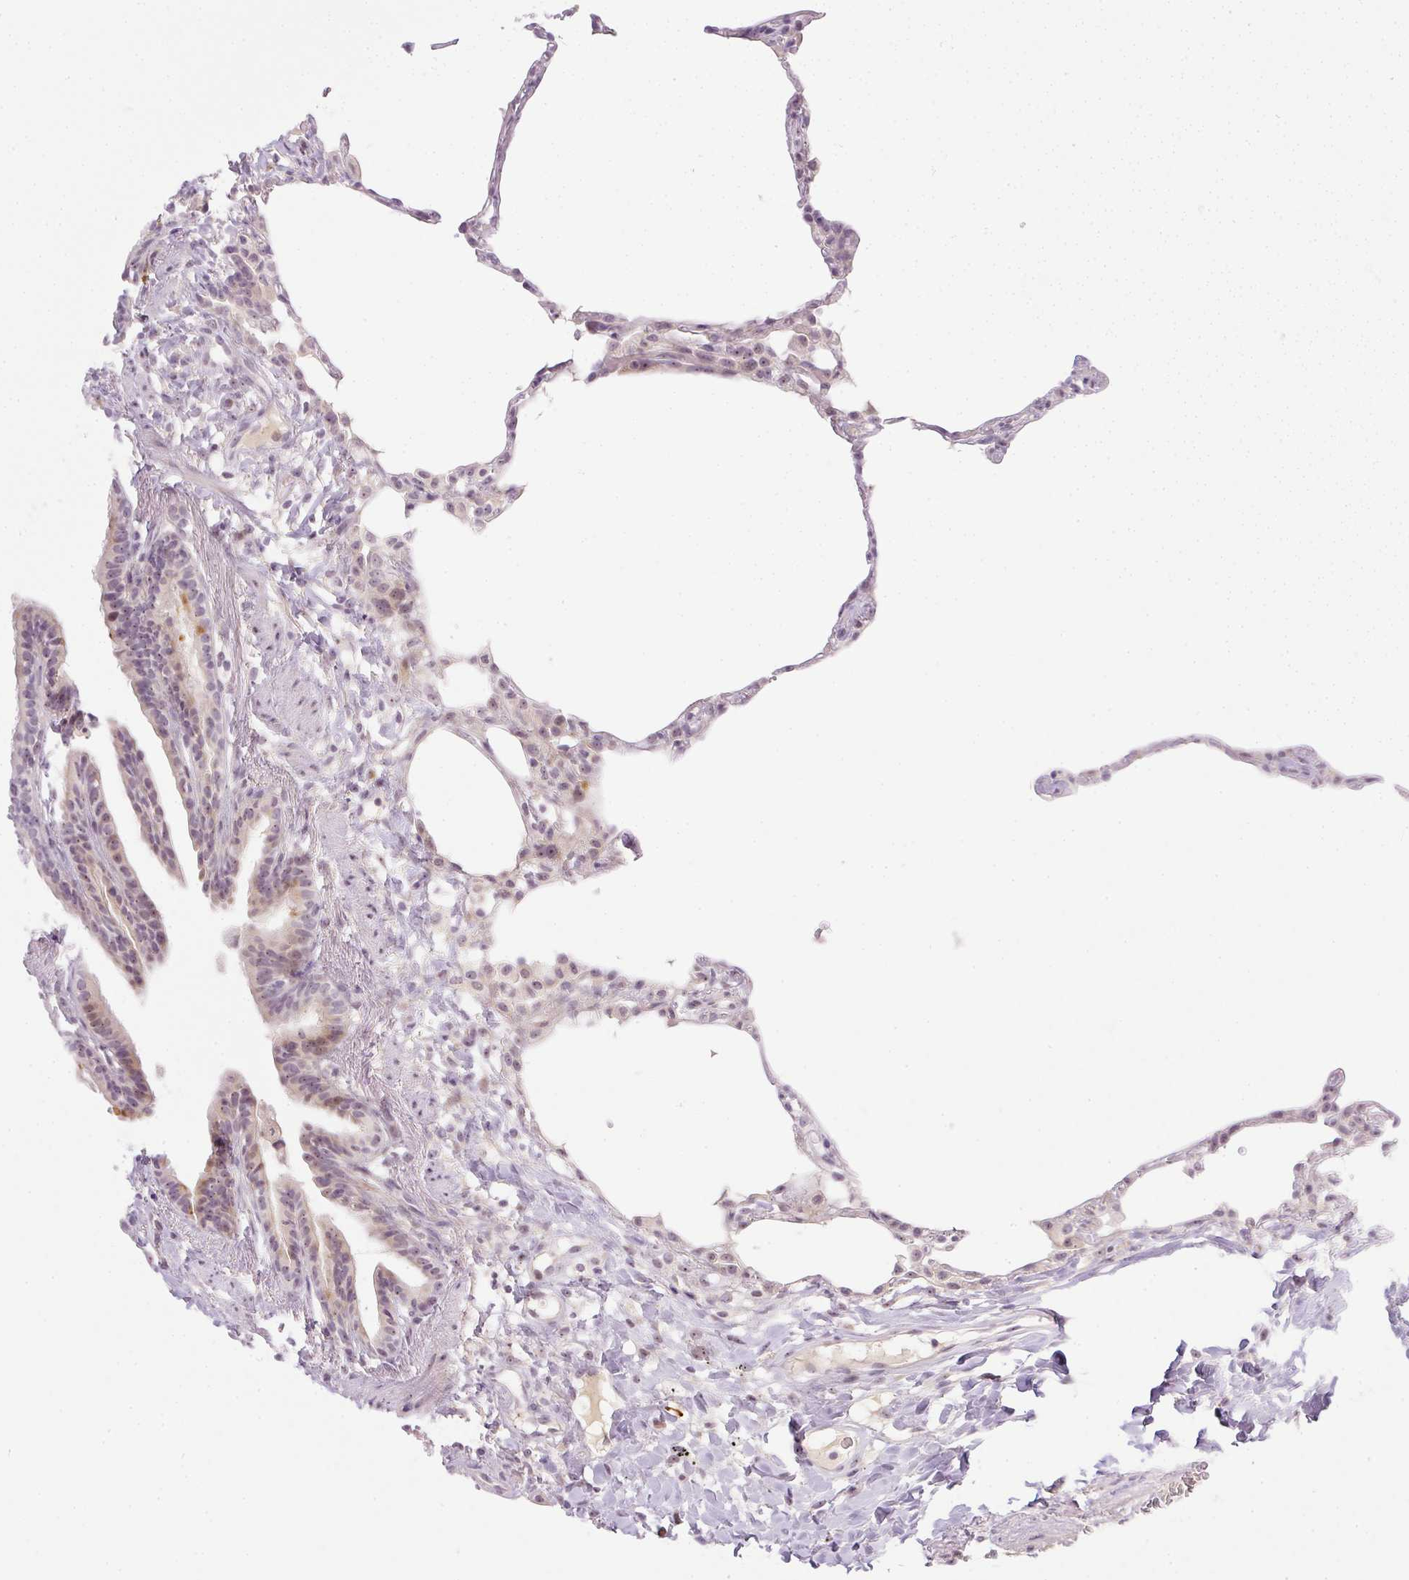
{"staining": {"intensity": "weak", "quantity": "25%-75%", "location": "nuclear"}, "tissue": "lung", "cell_type": "Alveolar cells", "image_type": "normal", "snomed": [{"axis": "morphology", "description": "Normal tissue, NOS"}, {"axis": "topography", "description": "Lung"}], "caption": "A micrograph of lung stained for a protein exhibits weak nuclear brown staining in alveolar cells. Nuclei are stained in blue.", "gene": "AAR2", "patient": {"sex": "female", "age": 57}}